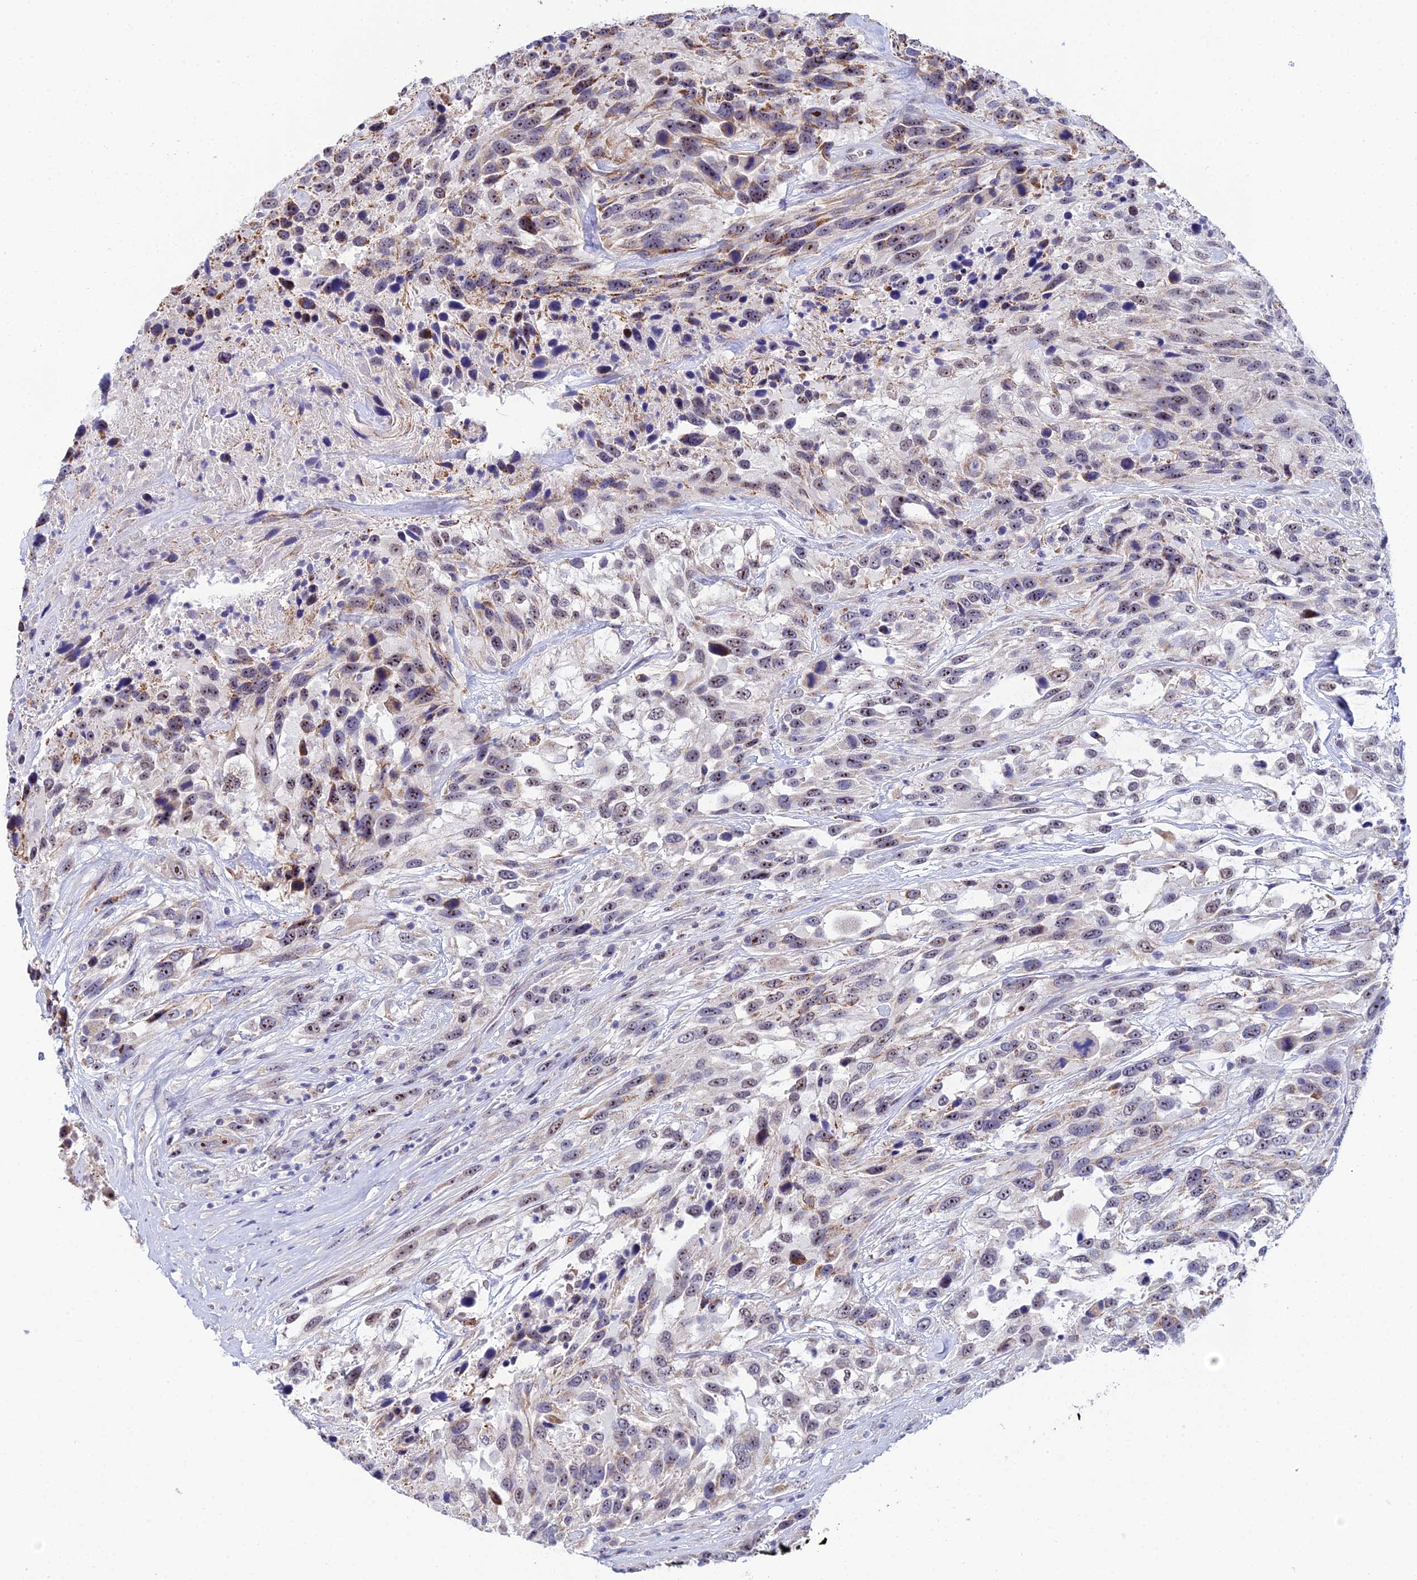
{"staining": {"intensity": "moderate", "quantity": "25%-75%", "location": "cytoplasmic/membranous,nuclear"}, "tissue": "urothelial cancer", "cell_type": "Tumor cells", "image_type": "cancer", "snomed": [{"axis": "morphology", "description": "Urothelial carcinoma, High grade"}, {"axis": "topography", "description": "Urinary bladder"}], "caption": "Immunohistochemistry of human urothelial cancer displays medium levels of moderate cytoplasmic/membranous and nuclear positivity in approximately 25%-75% of tumor cells.", "gene": "PLPP4", "patient": {"sex": "female", "age": 70}}